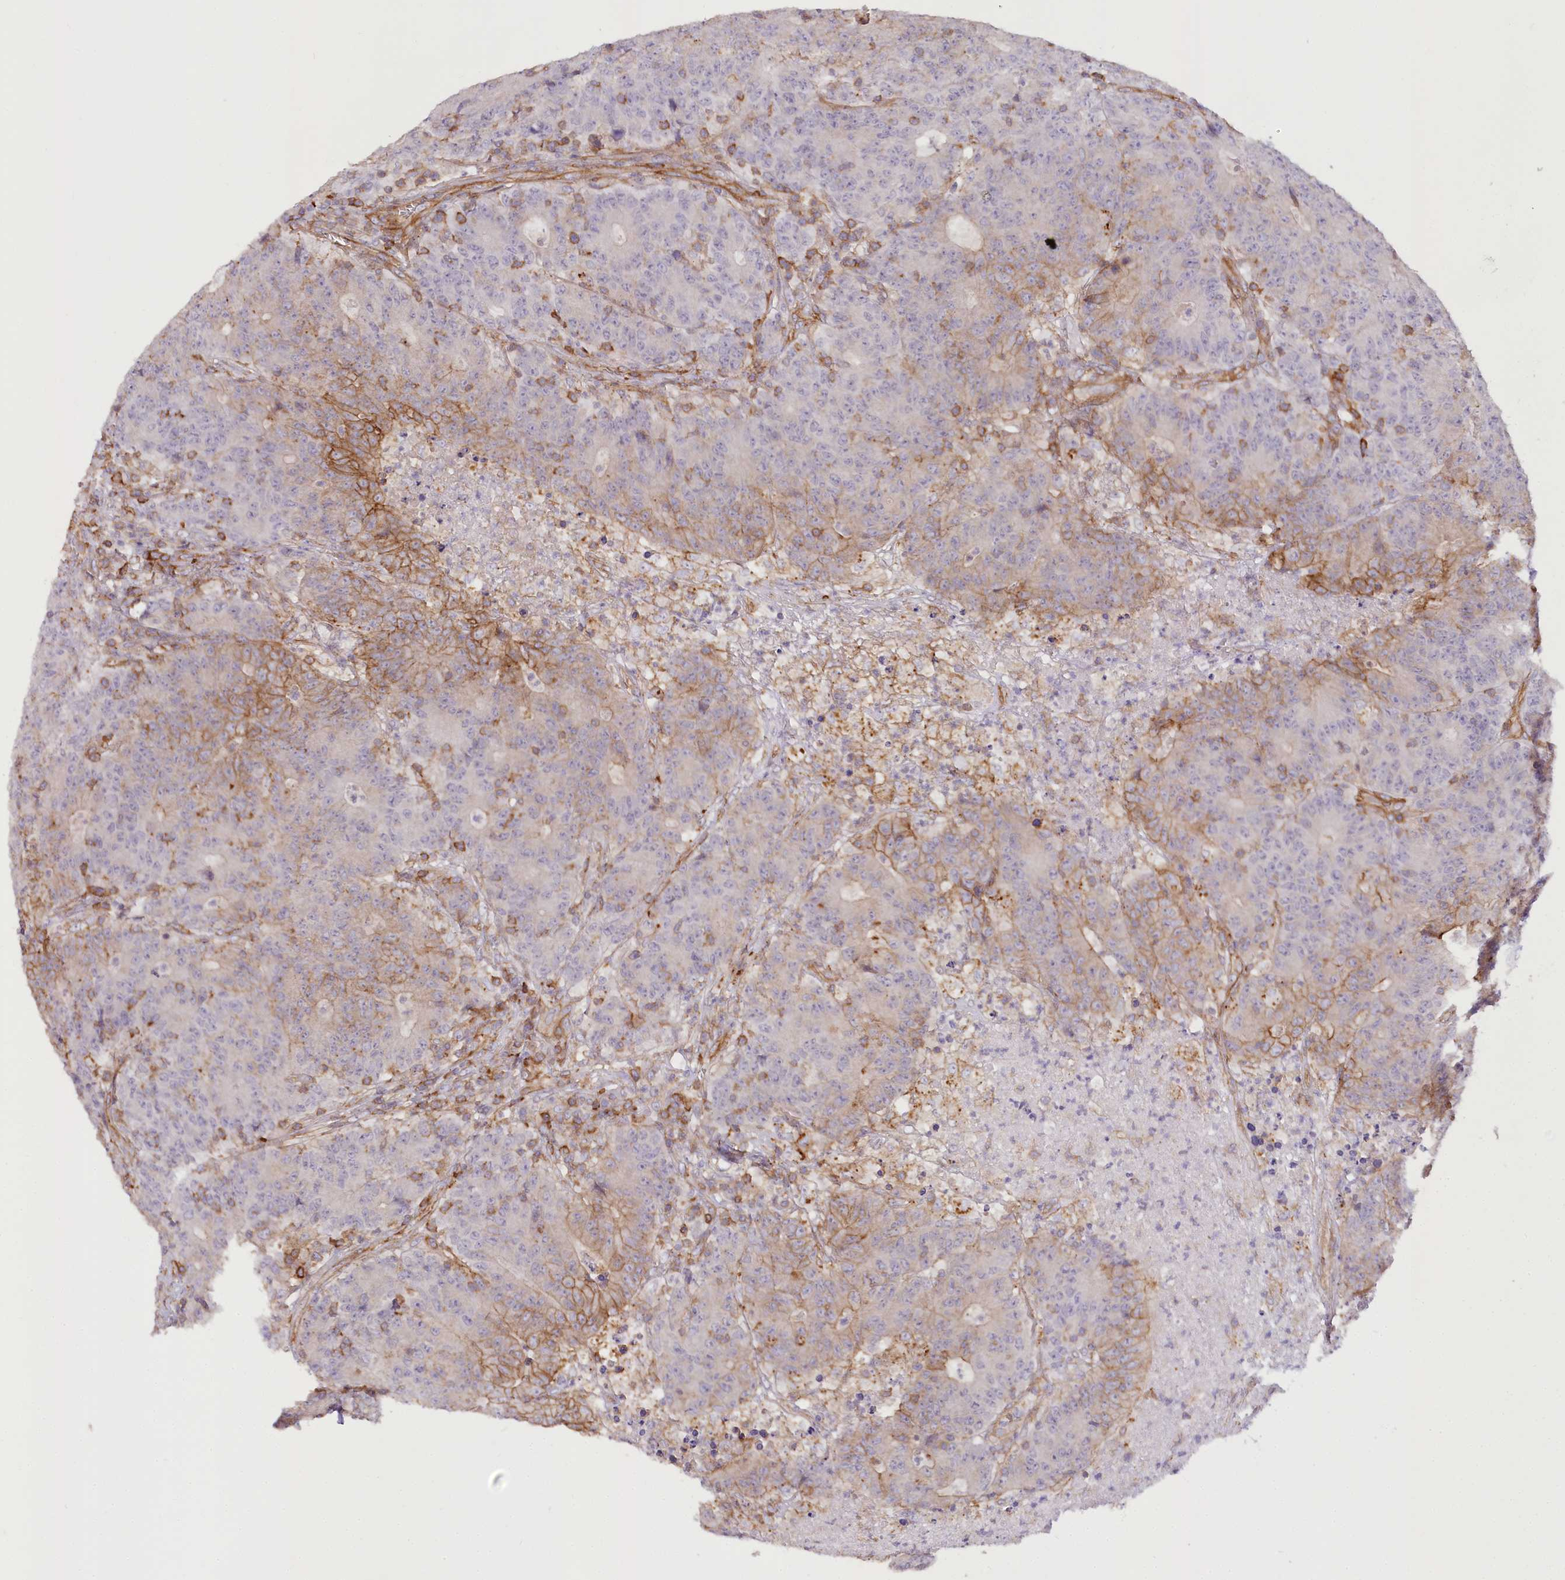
{"staining": {"intensity": "moderate", "quantity": "<25%", "location": "cytoplasmic/membranous"}, "tissue": "colorectal cancer", "cell_type": "Tumor cells", "image_type": "cancer", "snomed": [{"axis": "morphology", "description": "Adenocarcinoma, NOS"}, {"axis": "topography", "description": "Colon"}], "caption": "Adenocarcinoma (colorectal) stained with DAB (3,3'-diaminobenzidine) immunohistochemistry (IHC) demonstrates low levels of moderate cytoplasmic/membranous expression in approximately <25% of tumor cells.", "gene": "SYNPO2", "patient": {"sex": "female", "age": 75}}